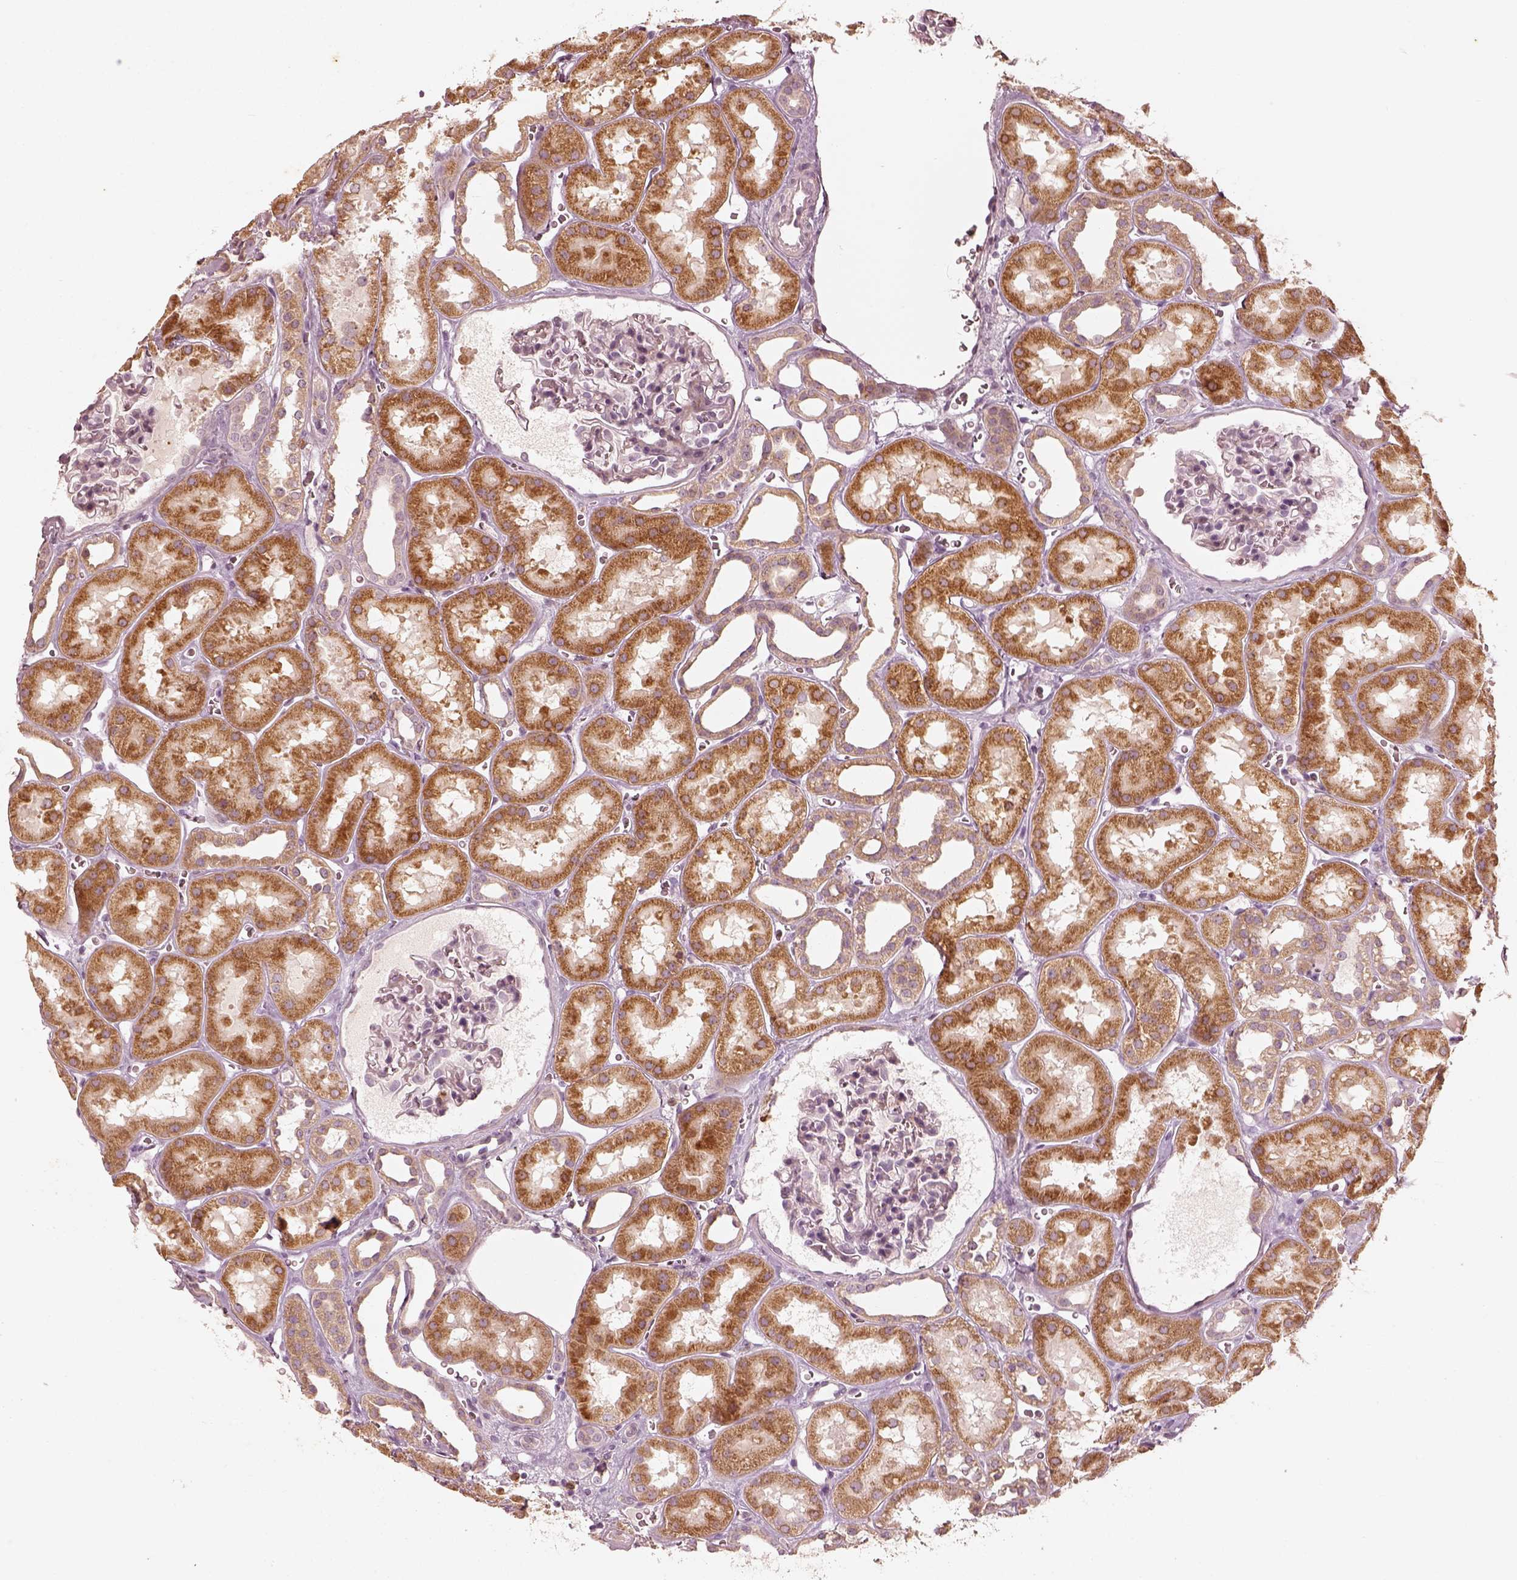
{"staining": {"intensity": "negative", "quantity": "none", "location": "none"}, "tissue": "kidney", "cell_type": "Cells in glomeruli", "image_type": "normal", "snomed": [{"axis": "morphology", "description": "Normal tissue, NOS"}, {"axis": "topography", "description": "Kidney"}], "caption": "An image of kidney stained for a protein demonstrates no brown staining in cells in glomeruli.", "gene": "WLS", "patient": {"sex": "female", "age": 41}}